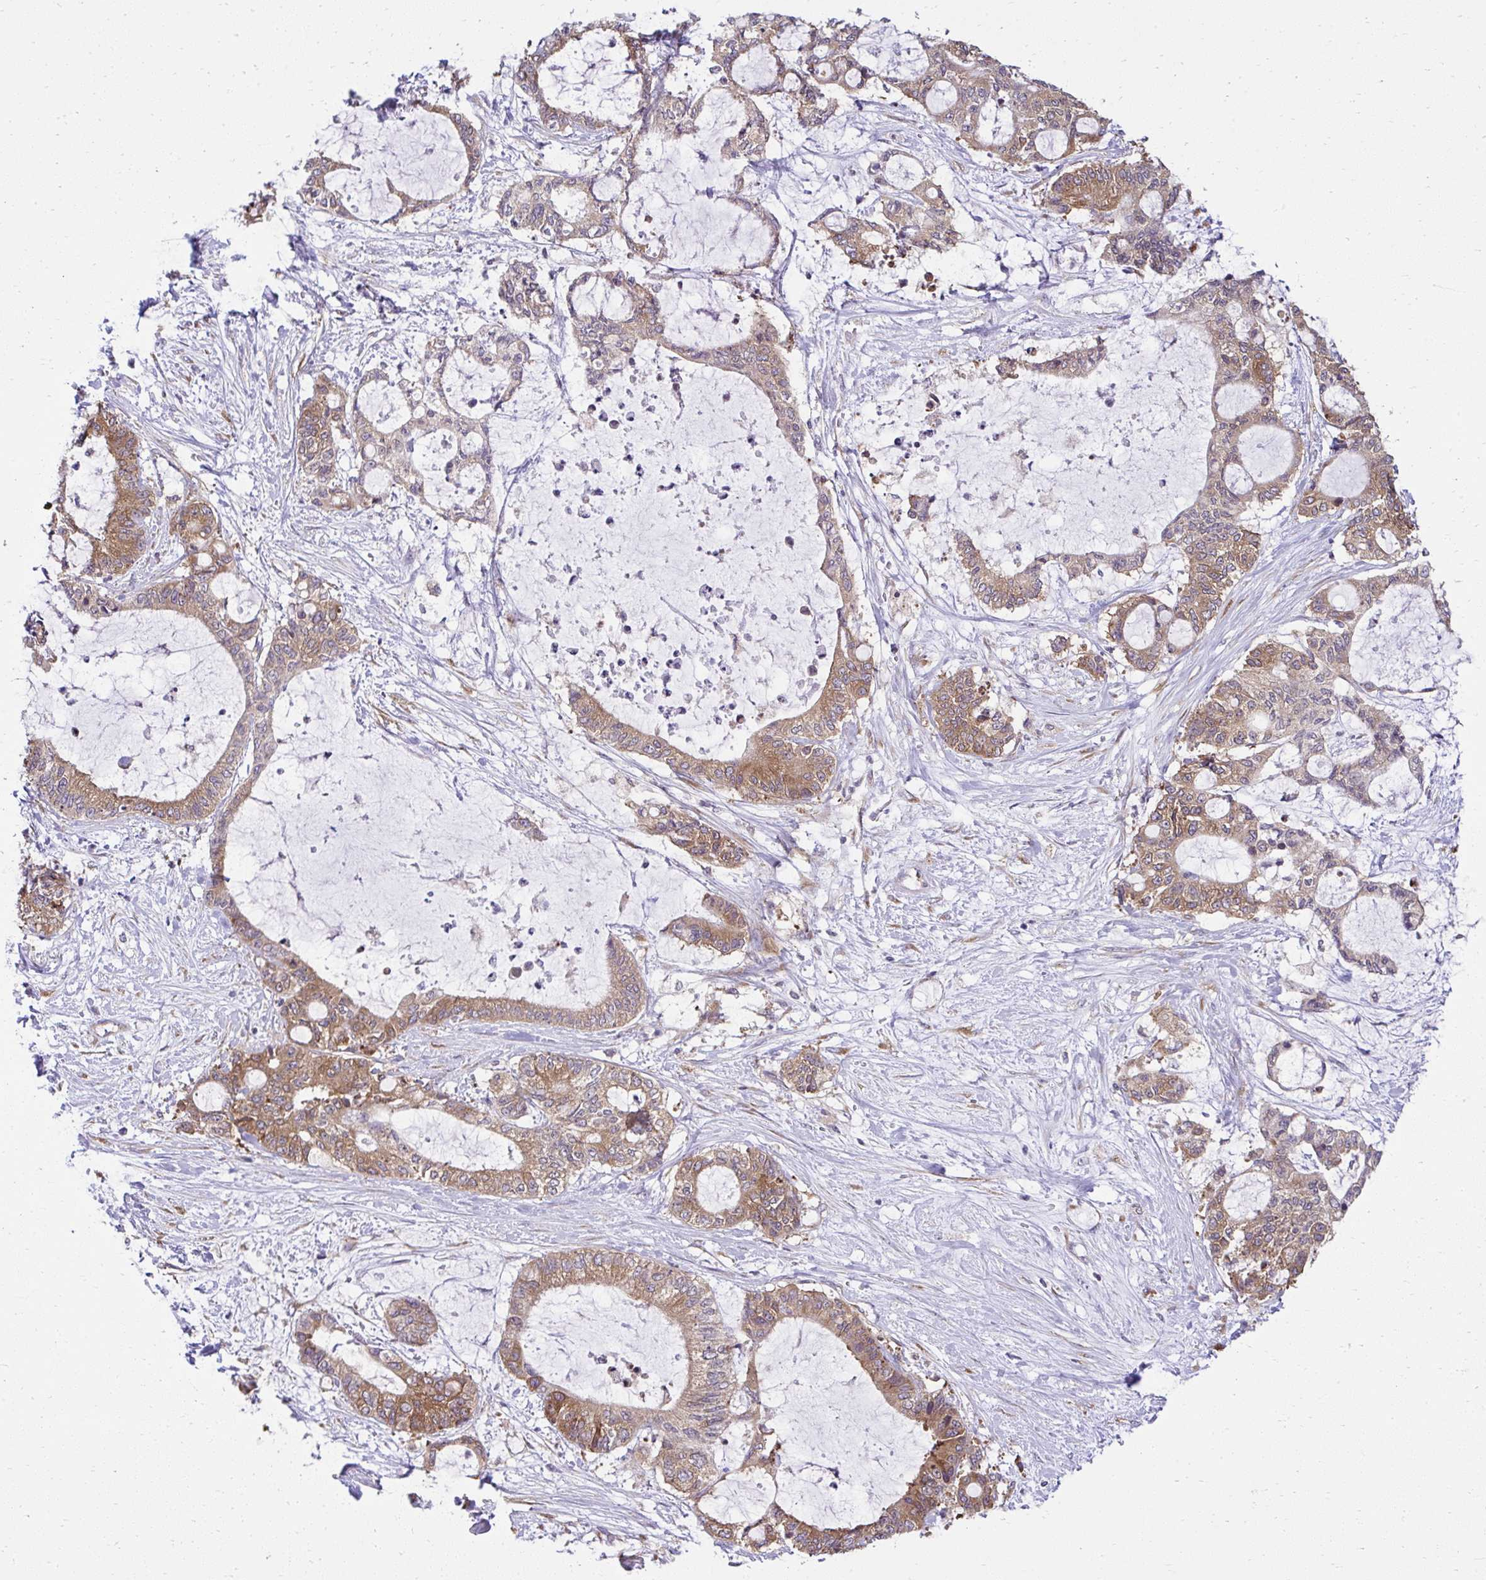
{"staining": {"intensity": "moderate", "quantity": ">75%", "location": "cytoplasmic/membranous"}, "tissue": "liver cancer", "cell_type": "Tumor cells", "image_type": "cancer", "snomed": [{"axis": "morphology", "description": "Normal tissue, NOS"}, {"axis": "morphology", "description": "Cholangiocarcinoma"}, {"axis": "topography", "description": "Liver"}, {"axis": "topography", "description": "Peripheral nerve tissue"}], "caption": "IHC histopathology image of neoplastic tissue: liver cancer (cholangiocarcinoma) stained using immunohistochemistry (IHC) reveals medium levels of moderate protein expression localized specifically in the cytoplasmic/membranous of tumor cells, appearing as a cytoplasmic/membranous brown color.", "gene": "RPS7", "patient": {"sex": "female", "age": 73}}